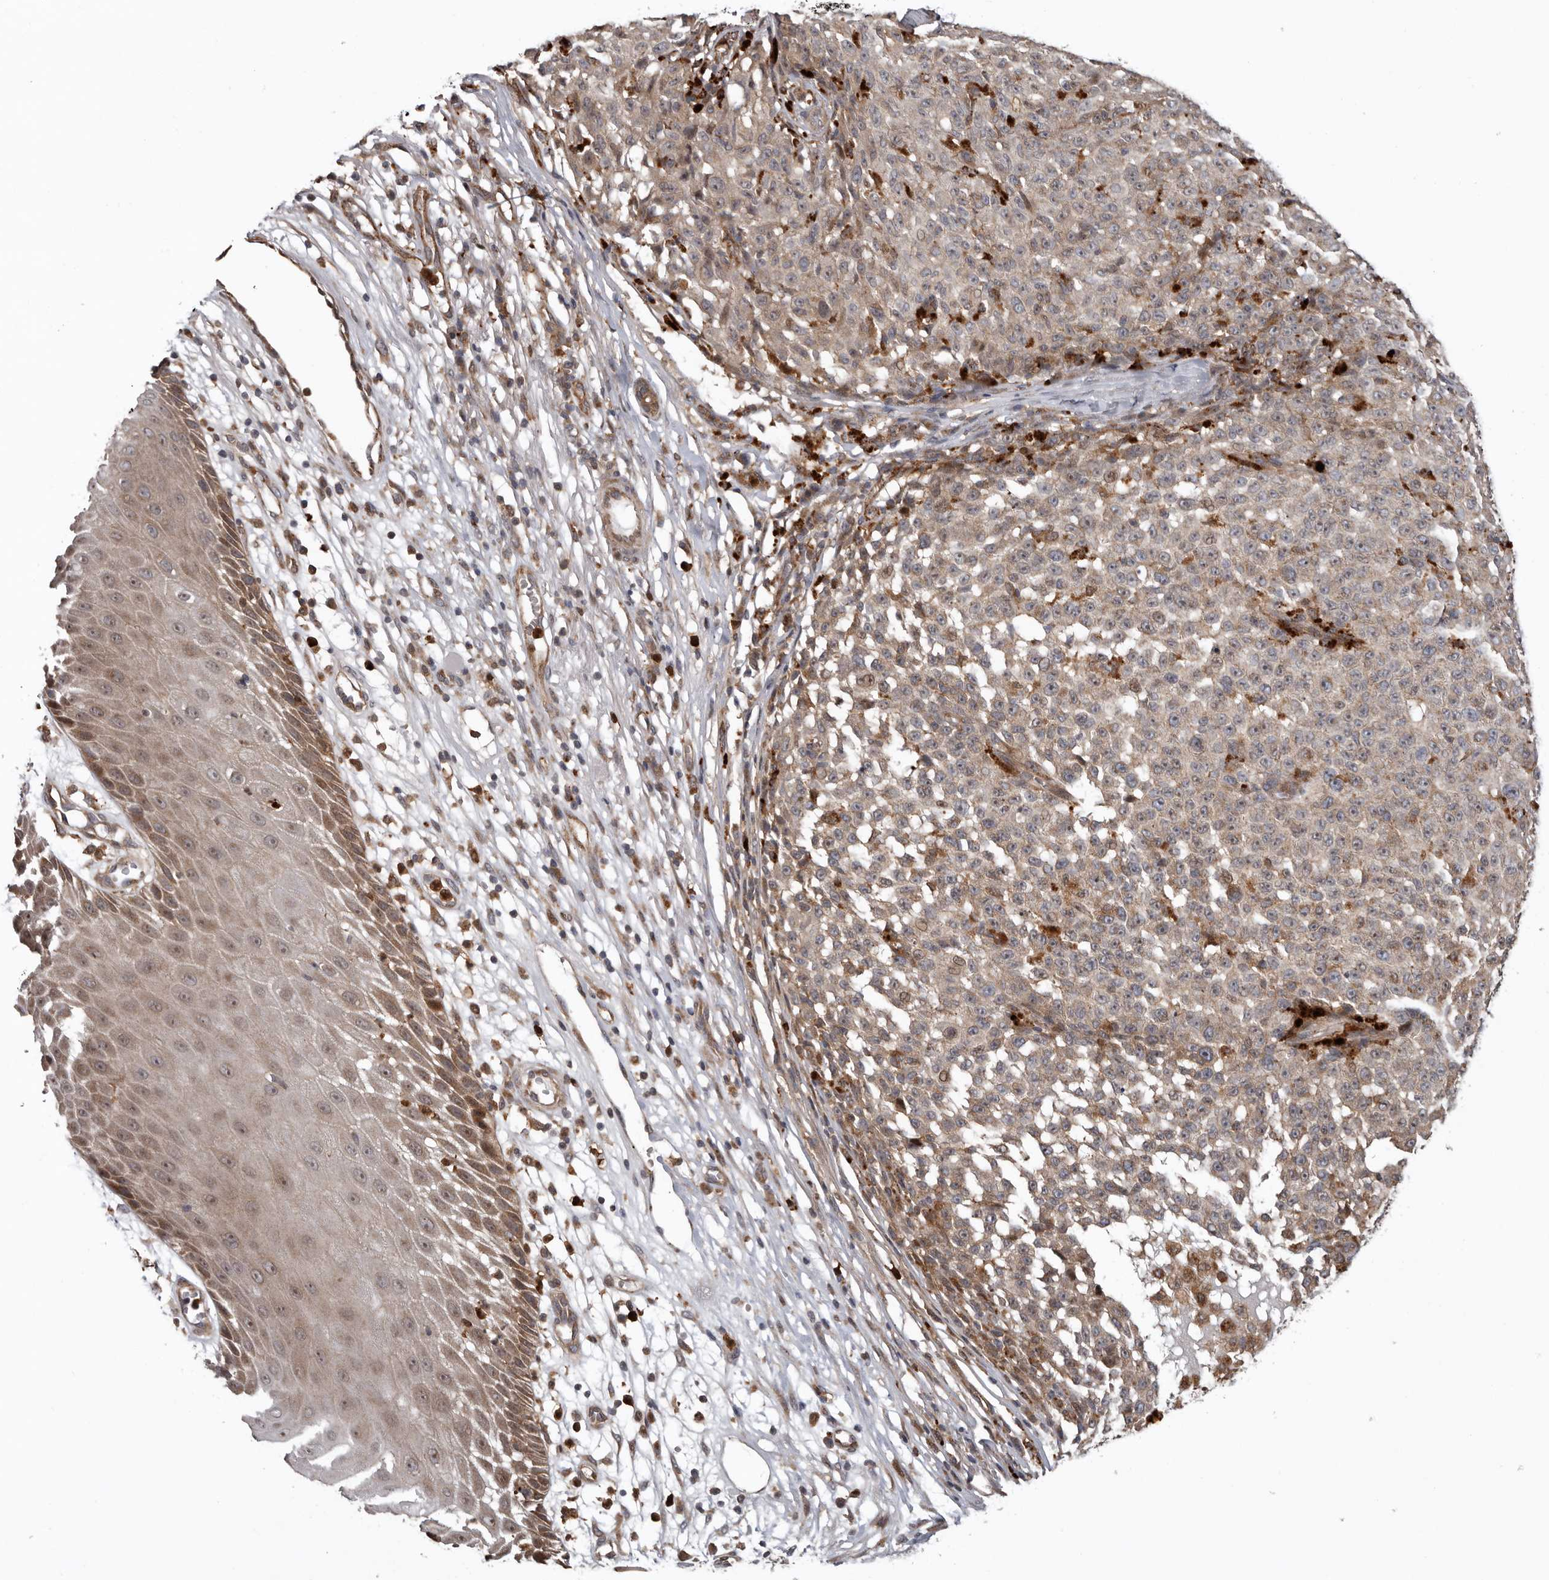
{"staining": {"intensity": "weak", "quantity": ">75%", "location": "cytoplasmic/membranous"}, "tissue": "melanoma", "cell_type": "Tumor cells", "image_type": "cancer", "snomed": [{"axis": "morphology", "description": "Malignant melanoma, NOS"}, {"axis": "topography", "description": "Skin"}], "caption": "Approximately >75% of tumor cells in melanoma exhibit weak cytoplasmic/membranous protein staining as visualized by brown immunohistochemical staining.", "gene": "FGFR4", "patient": {"sex": "female", "age": 82}}